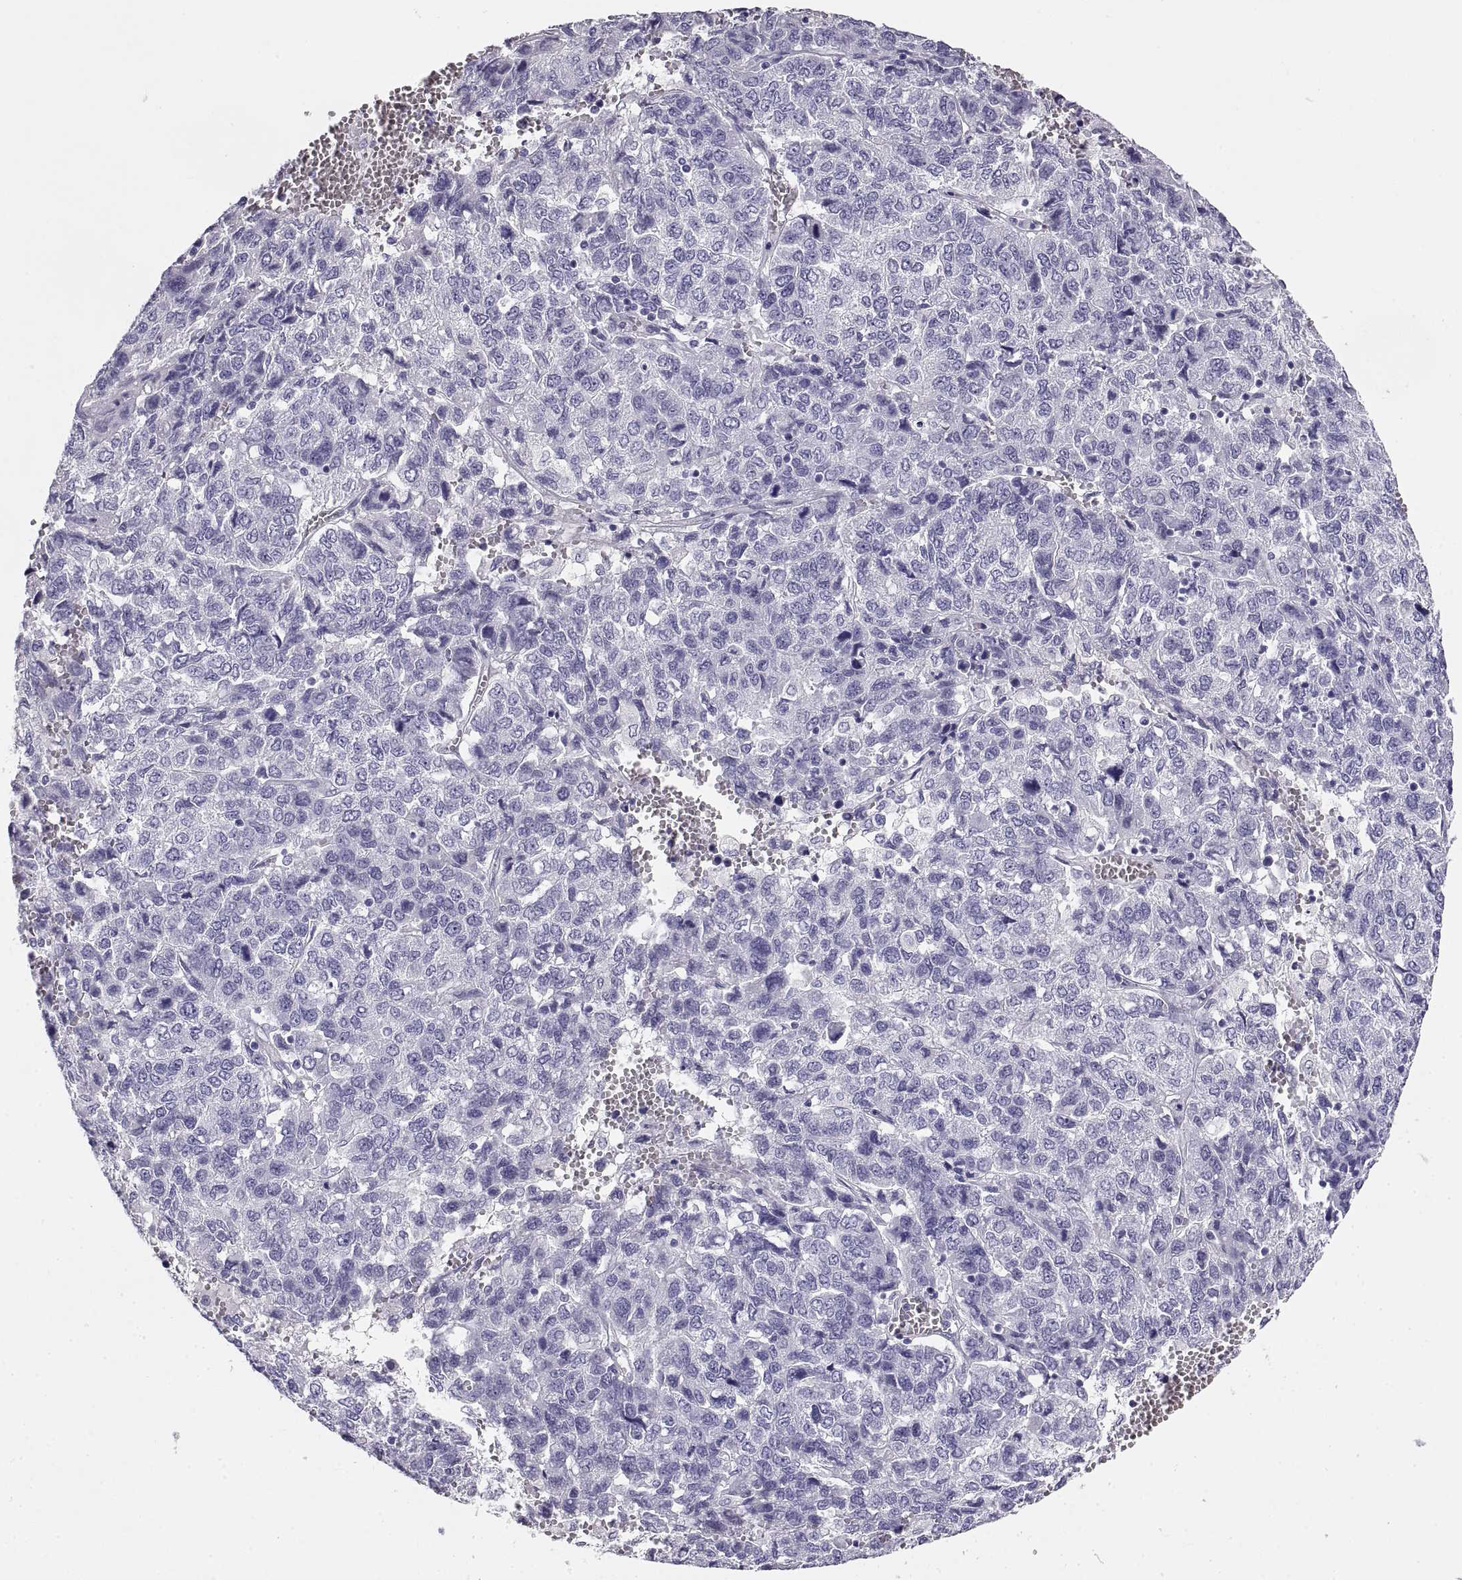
{"staining": {"intensity": "negative", "quantity": "none", "location": "none"}, "tissue": "liver cancer", "cell_type": "Tumor cells", "image_type": "cancer", "snomed": [{"axis": "morphology", "description": "Carcinoma, Hepatocellular, NOS"}, {"axis": "topography", "description": "Liver"}], "caption": "A histopathology image of liver hepatocellular carcinoma stained for a protein shows no brown staining in tumor cells.", "gene": "RLBP1", "patient": {"sex": "male", "age": 69}}